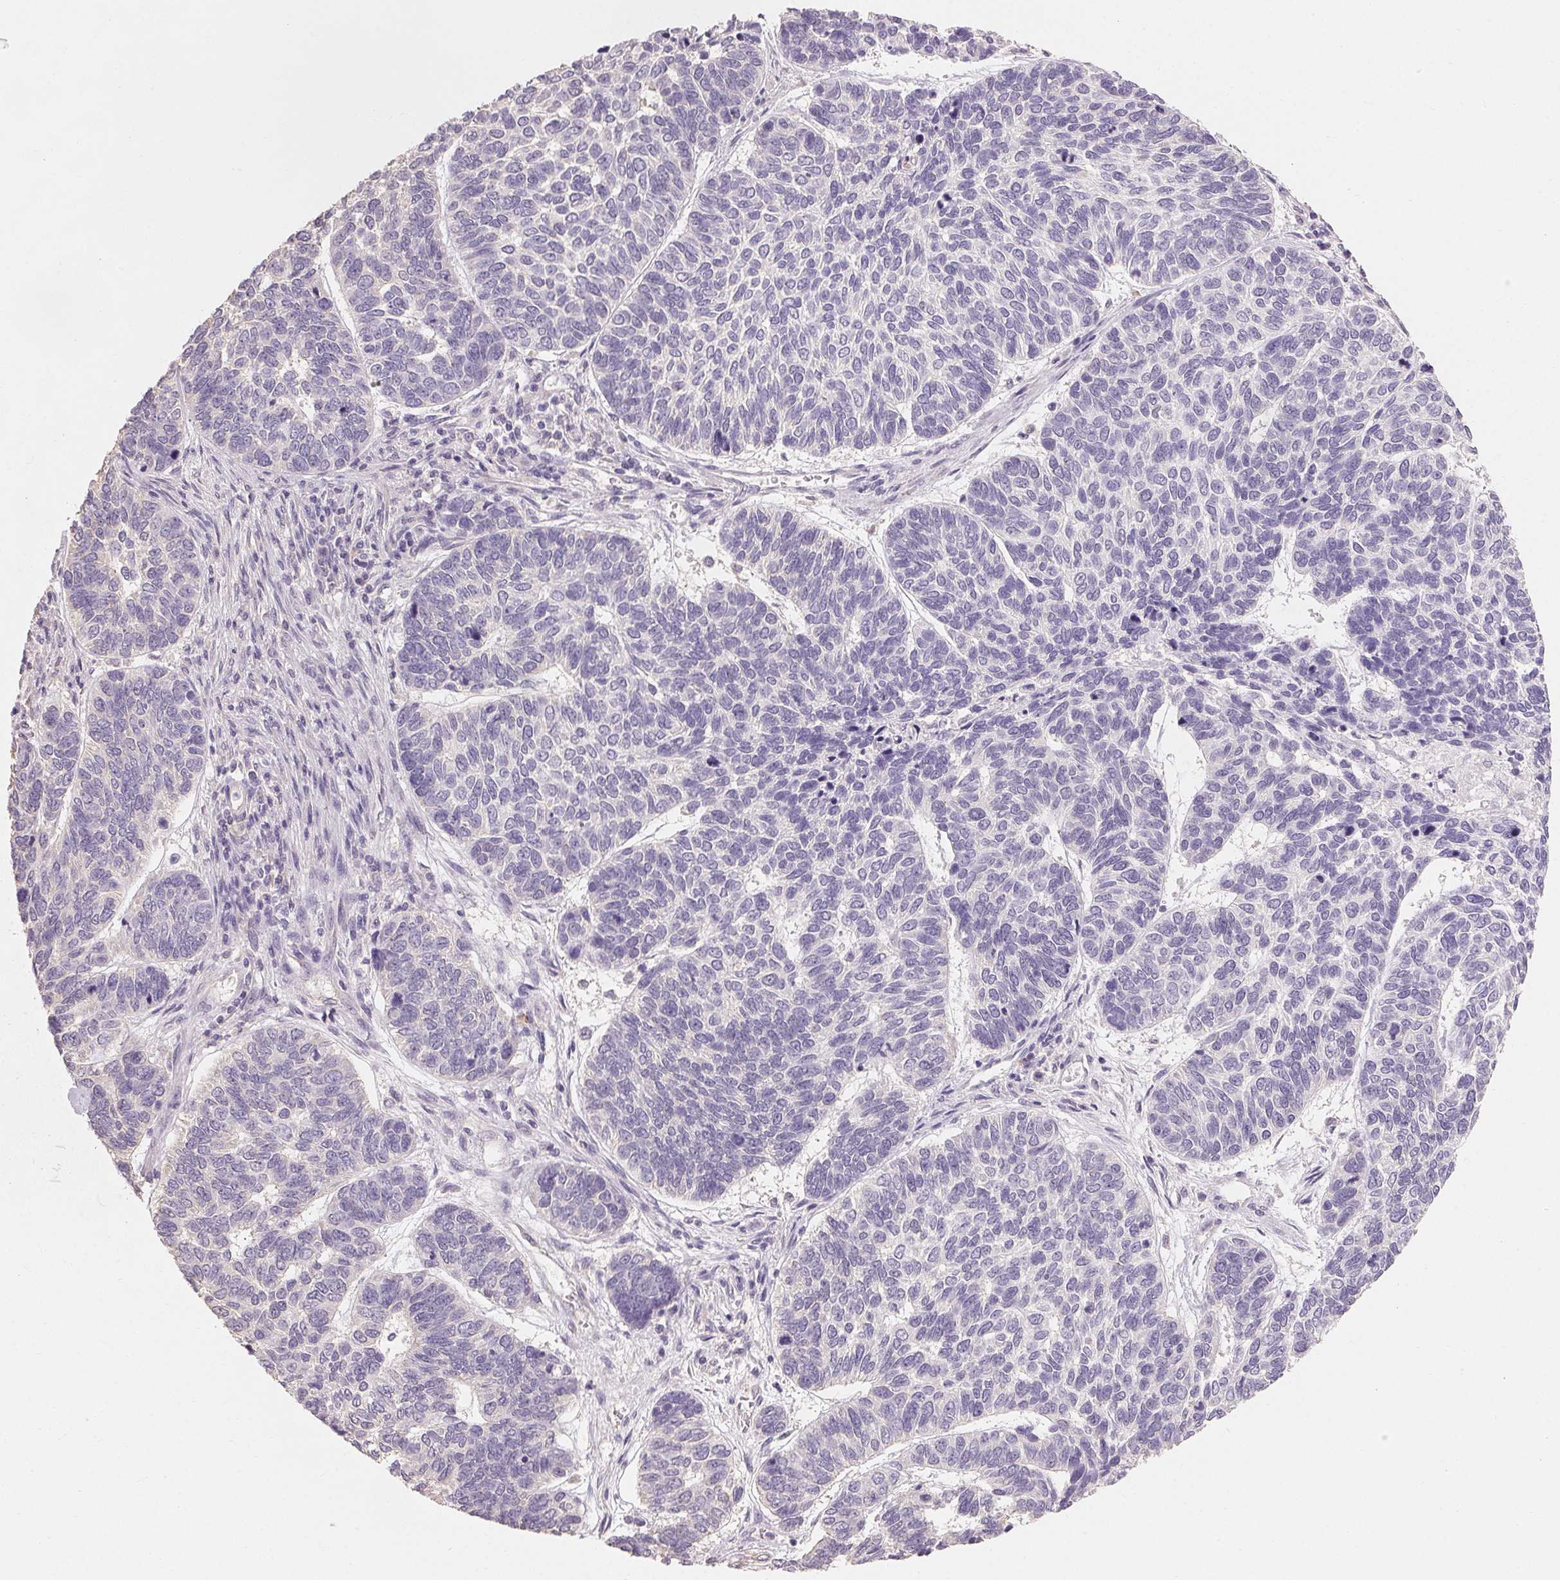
{"staining": {"intensity": "negative", "quantity": "none", "location": "none"}, "tissue": "skin cancer", "cell_type": "Tumor cells", "image_type": "cancer", "snomed": [{"axis": "morphology", "description": "Basal cell carcinoma"}, {"axis": "topography", "description": "Skin"}], "caption": "High power microscopy photomicrograph of an IHC histopathology image of skin basal cell carcinoma, revealing no significant expression in tumor cells. Brightfield microscopy of immunohistochemistry stained with DAB (brown) and hematoxylin (blue), captured at high magnification.", "gene": "MAP7D2", "patient": {"sex": "female", "age": 65}}